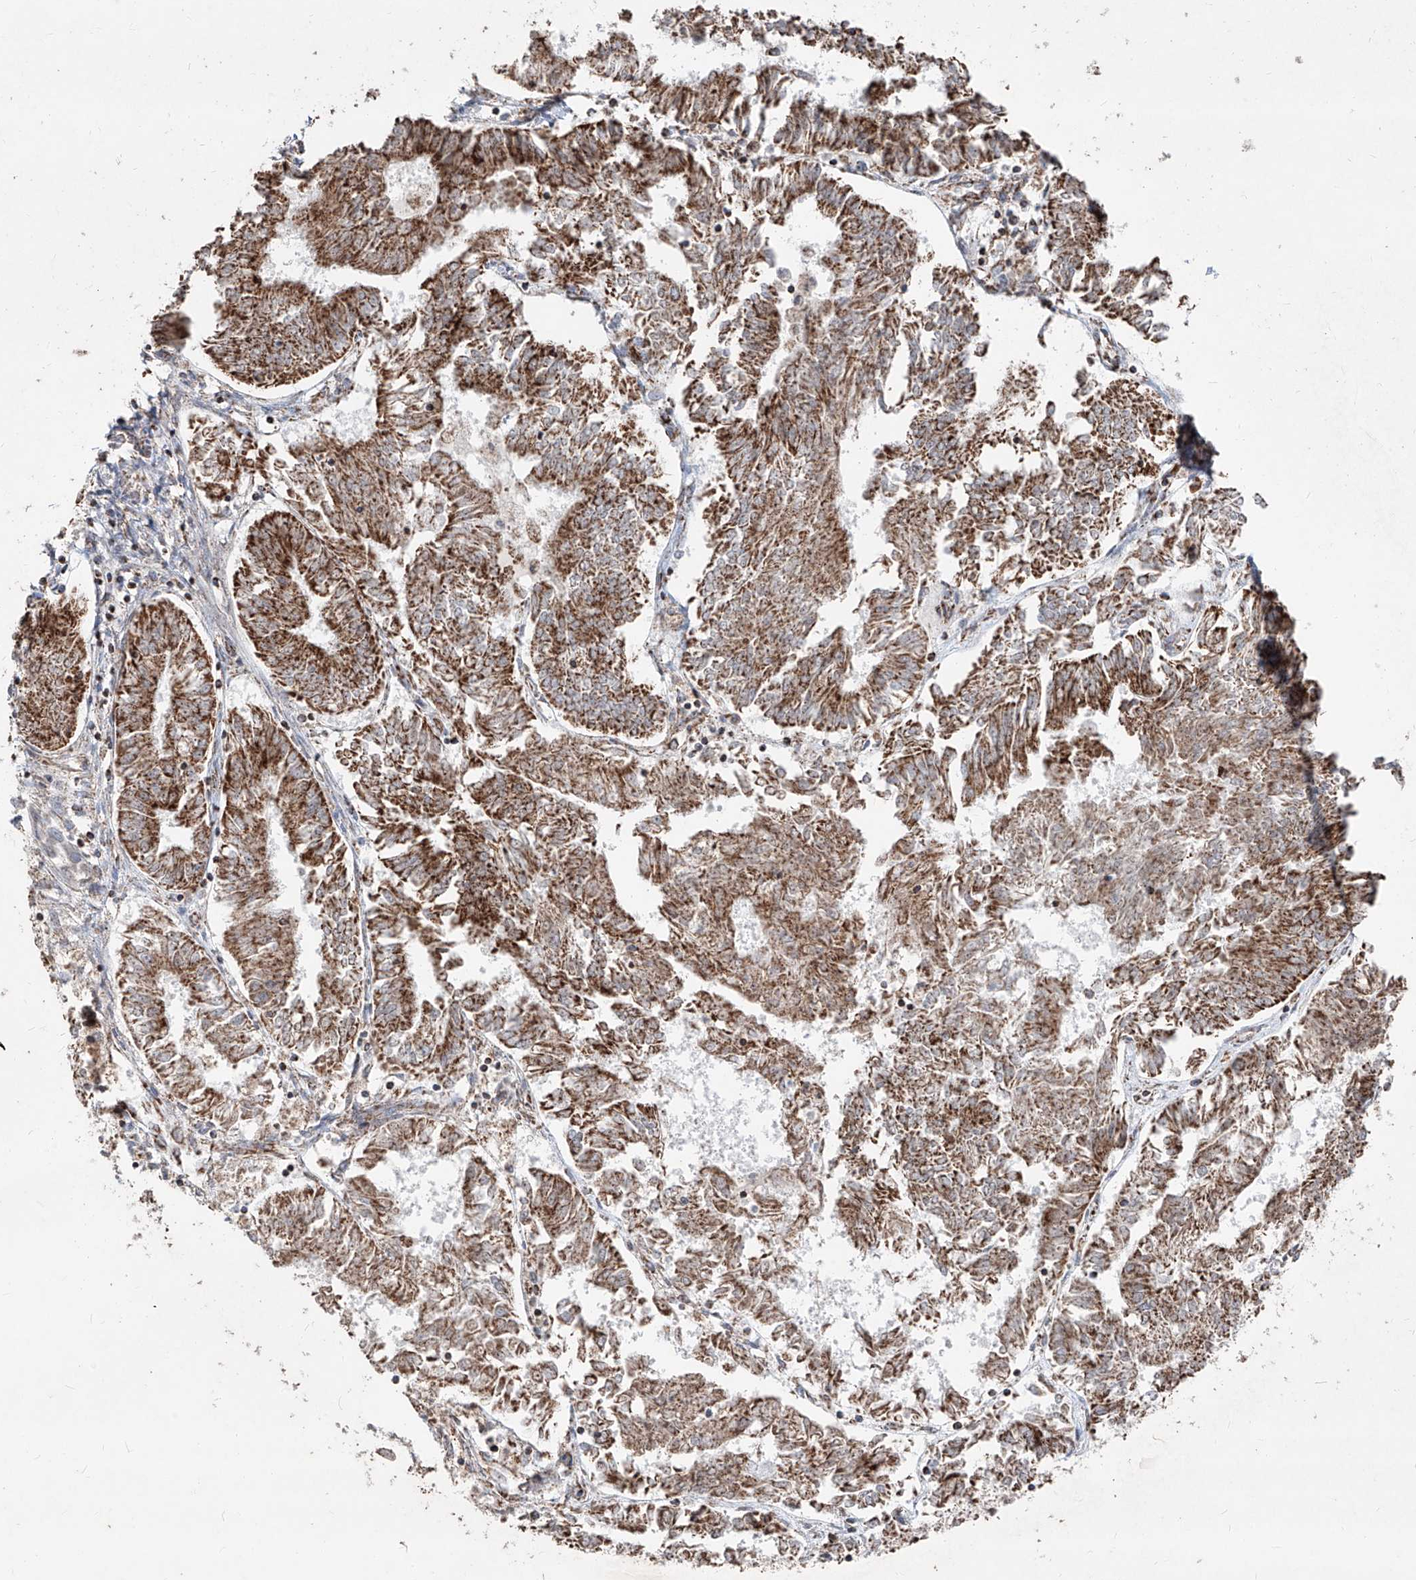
{"staining": {"intensity": "strong", "quantity": ">75%", "location": "cytoplasmic/membranous"}, "tissue": "endometrial cancer", "cell_type": "Tumor cells", "image_type": "cancer", "snomed": [{"axis": "morphology", "description": "Adenocarcinoma, NOS"}, {"axis": "topography", "description": "Endometrium"}], "caption": "Endometrial cancer stained with DAB immunohistochemistry (IHC) shows high levels of strong cytoplasmic/membranous expression in about >75% of tumor cells. Immunohistochemistry stains the protein of interest in brown and the nuclei are stained blue.", "gene": "NDUFB3", "patient": {"sex": "female", "age": 58}}